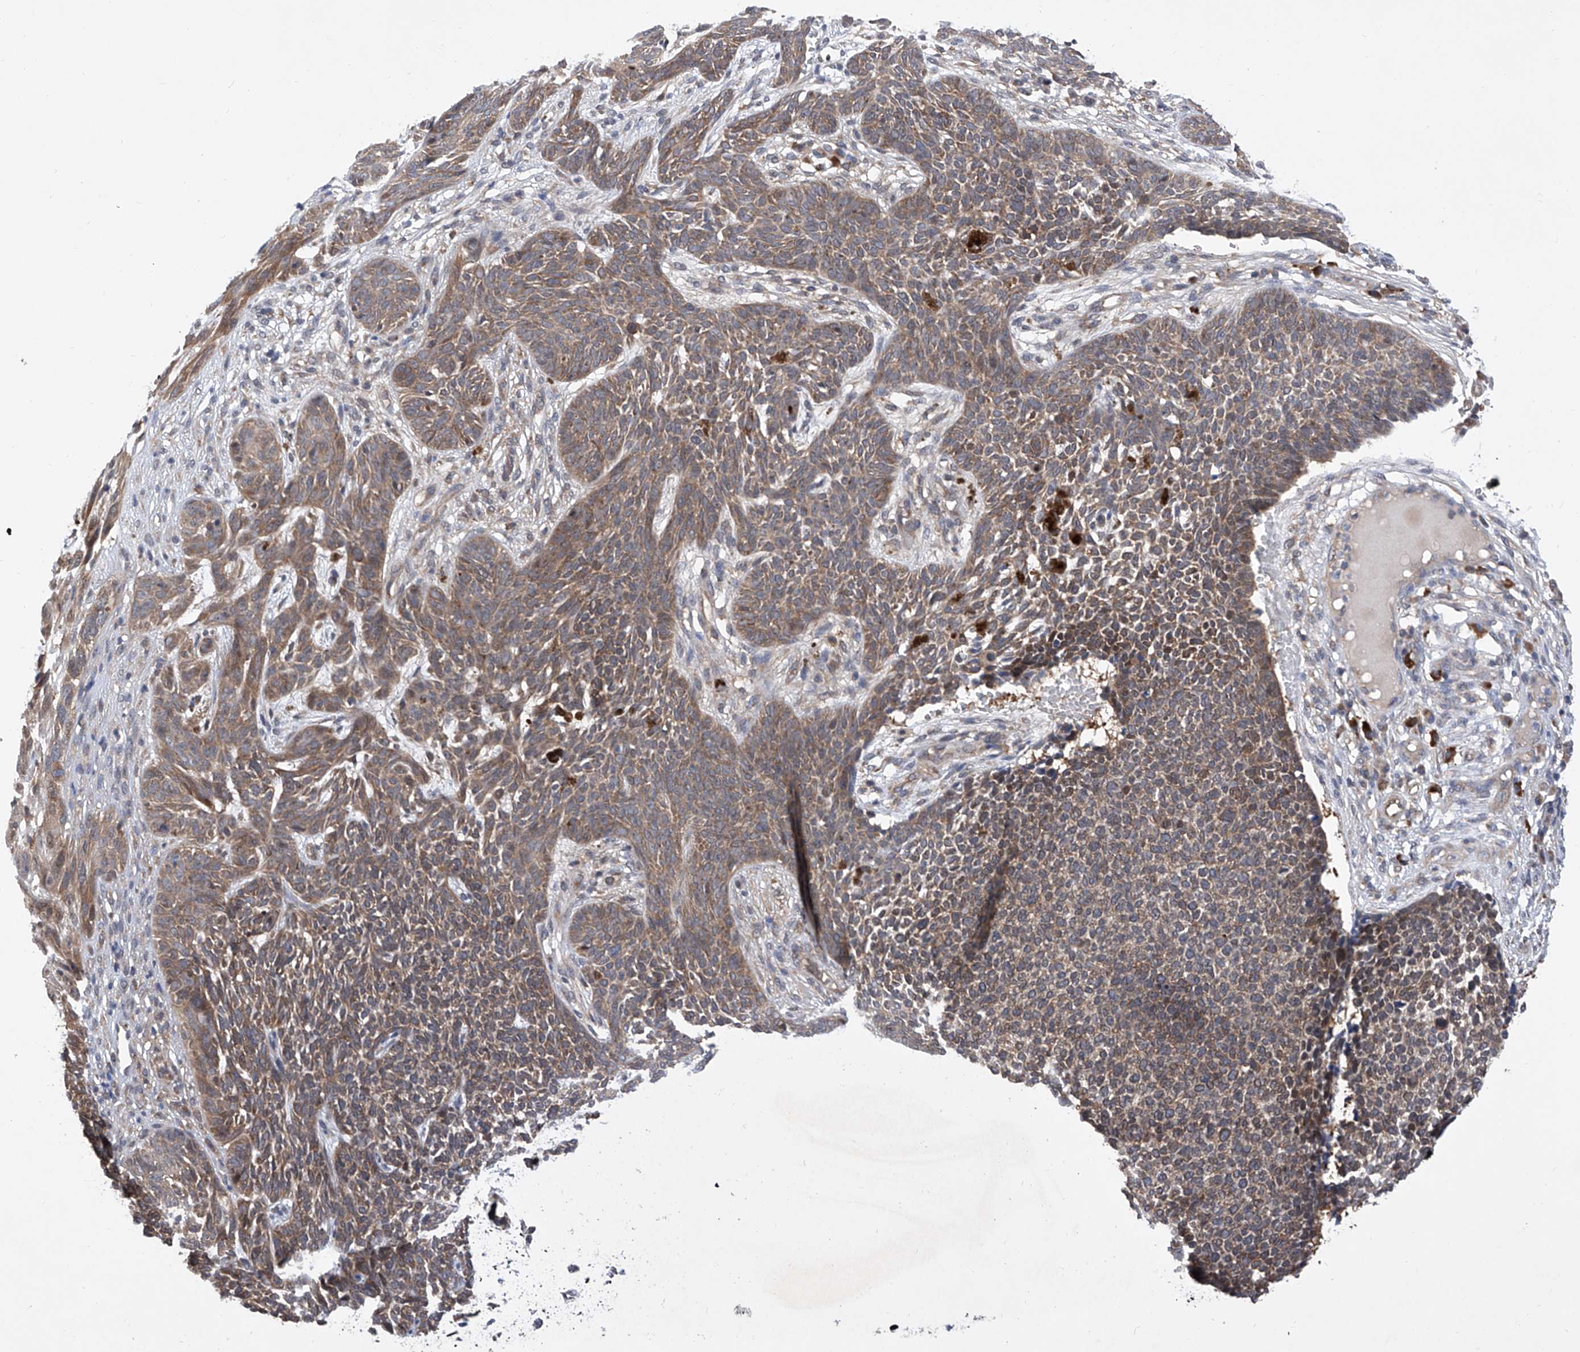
{"staining": {"intensity": "weak", "quantity": "25%-75%", "location": "cytoplasmic/membranous"}, "tissue": "skin cancer", "cell_type": "Tumor cells", "image_type": "cancer", "snomed": [{"axis": "morphology", "description": "Basal cell carcinoma"}, {"axis": "topography", "description": "Skin"}], "caption": "This image exhibits immunohistochemistry (IHC) staining of human skin basal cell carcinoma, with low weak cytoplasmic/membranous staining in approximately 25%-75% of tumor cells.", "gene": "USP45", "patient": {"sex": "female", "age": 84}}